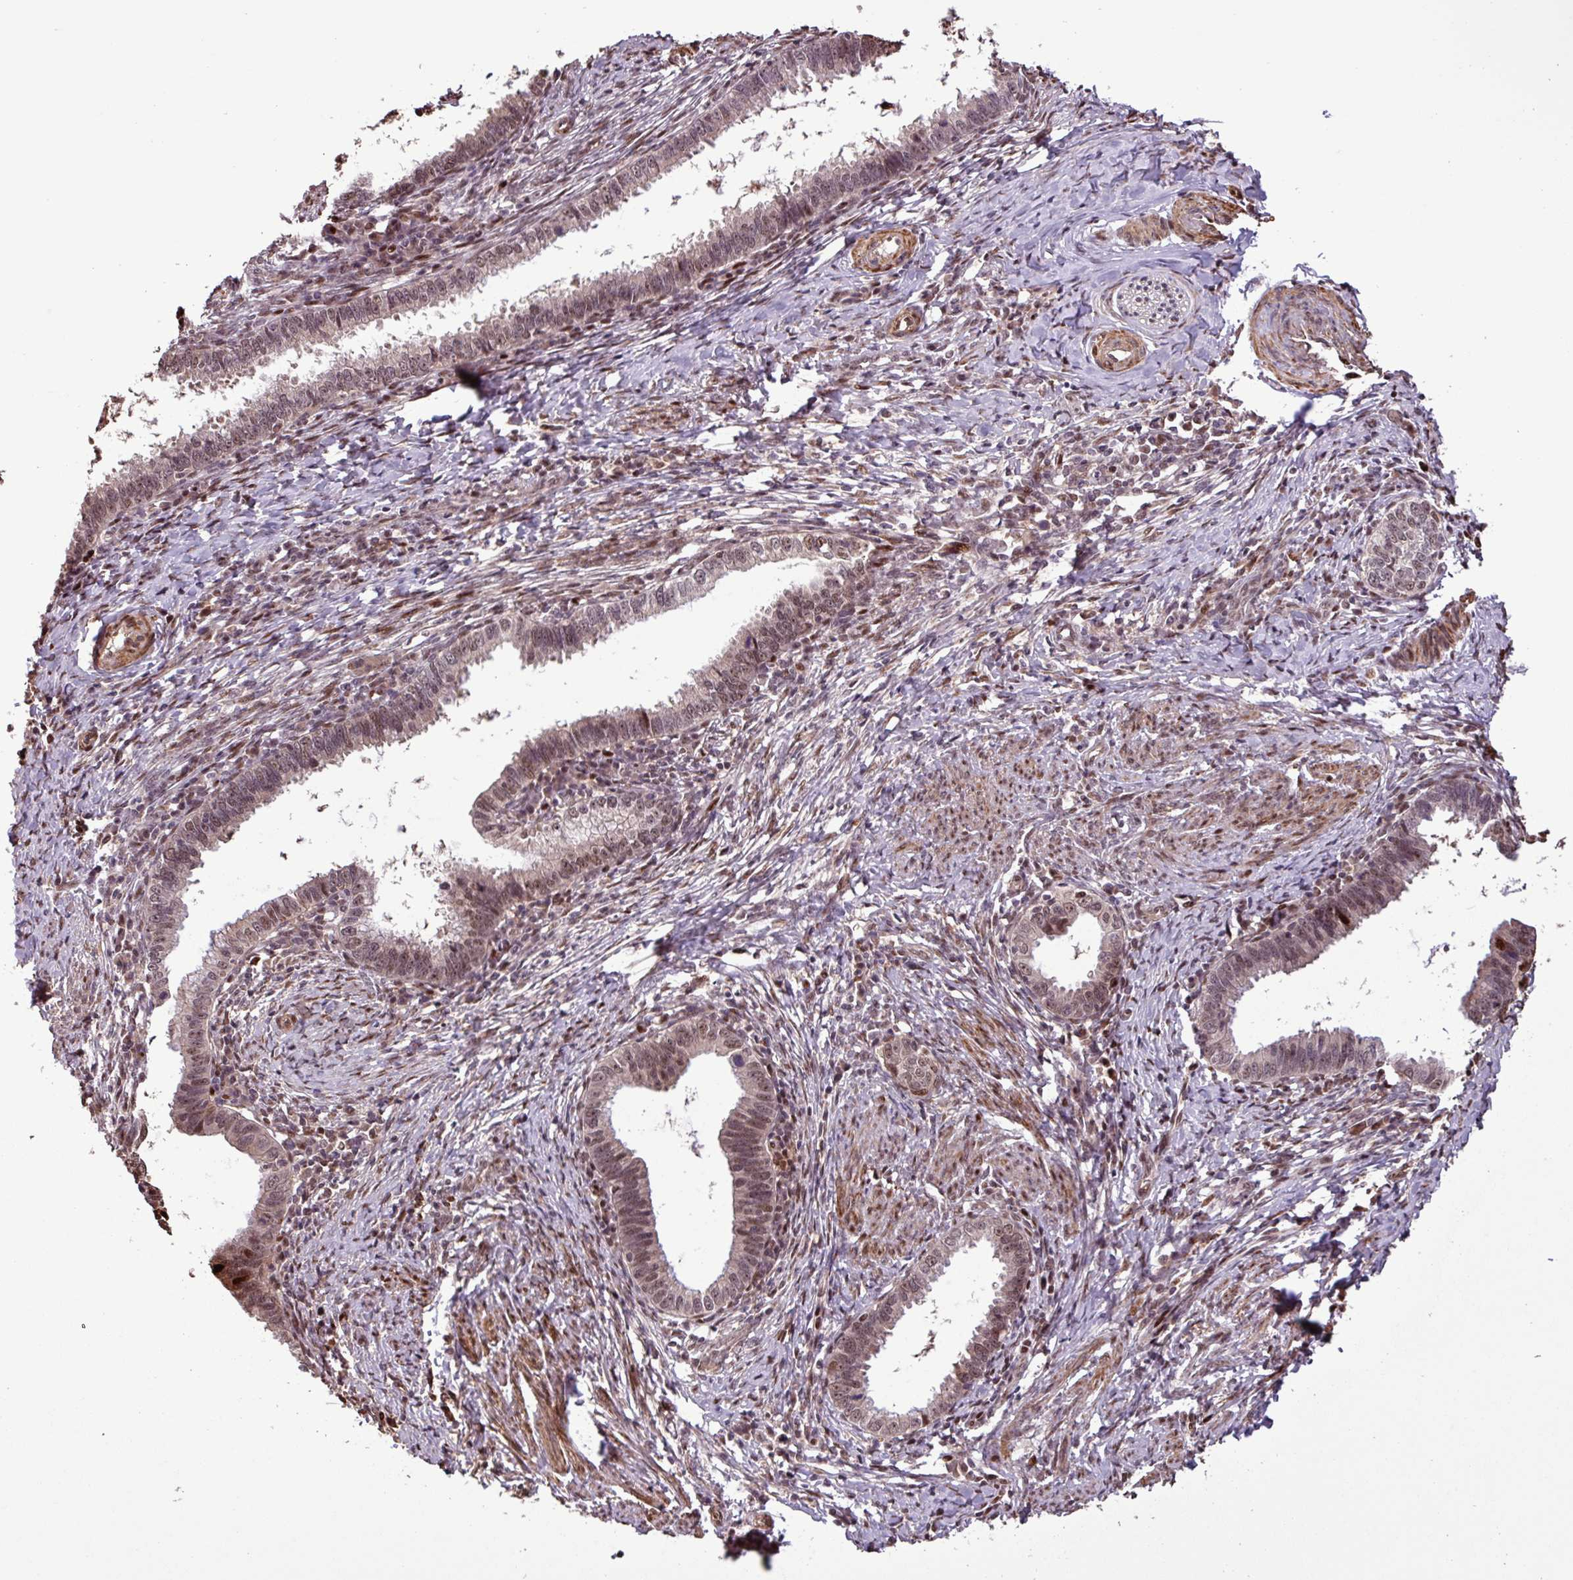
{"staining": {"intensity": "moderate", "quantity": "25%-75%", "location": "nuclear"}, "tissue": "cervical cancer", "cell_type": "Tumor cells", "image_type": "cancer", "snomed": [{"axis": "morphology", "description": "Adenocarcinoma, NOS"}, {"axis": "topography", "description": "Cervix"}], "caption": "This histopathology image demonstrates immunohistochemistry (IHC) staining of human cervical adenocarcinoma, with medium moderate nuclear positivity in about 25%-75% of tumor cells.", "gene": "SLC22A24", "patient": {"sex": "female", "age": 36}}